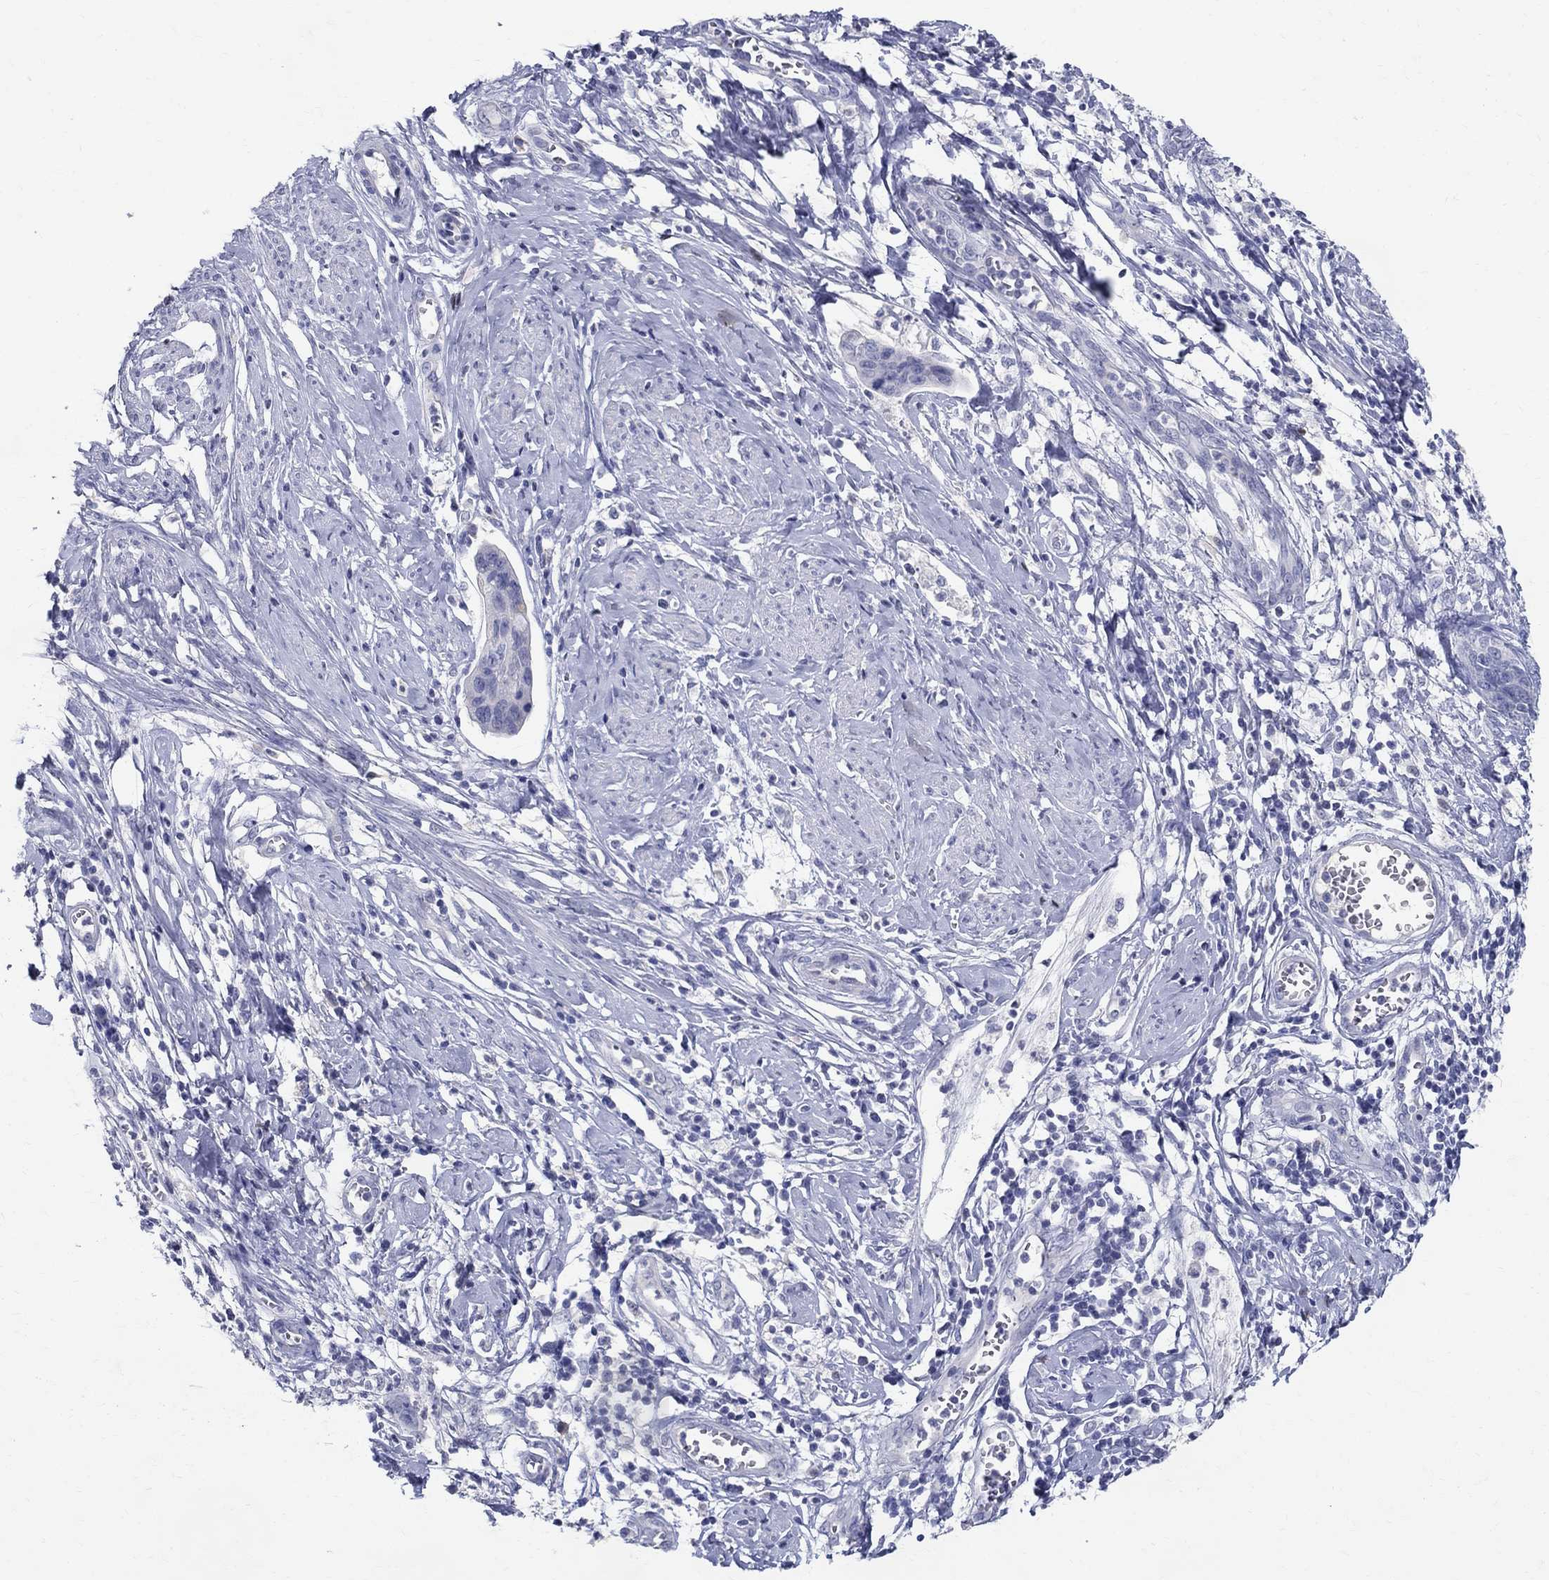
{"staining": {"intensity": "negative", "quantity": "none", "location": "none"}, "tissue": "cervical cancer", "cell_type": "Tumor cells", "image_type": "cancer", "snomed": [{"axis": "morphology", "description": "Adenocarcinoma, NOS"}, {"axis": "topography", "description": "Cervix"}], "caption": "Tumor cells show no significant positivity in adenocarcinoma (cervical).", "gene": "SOX2", "patient": {"sex": "female", "age": 44}}